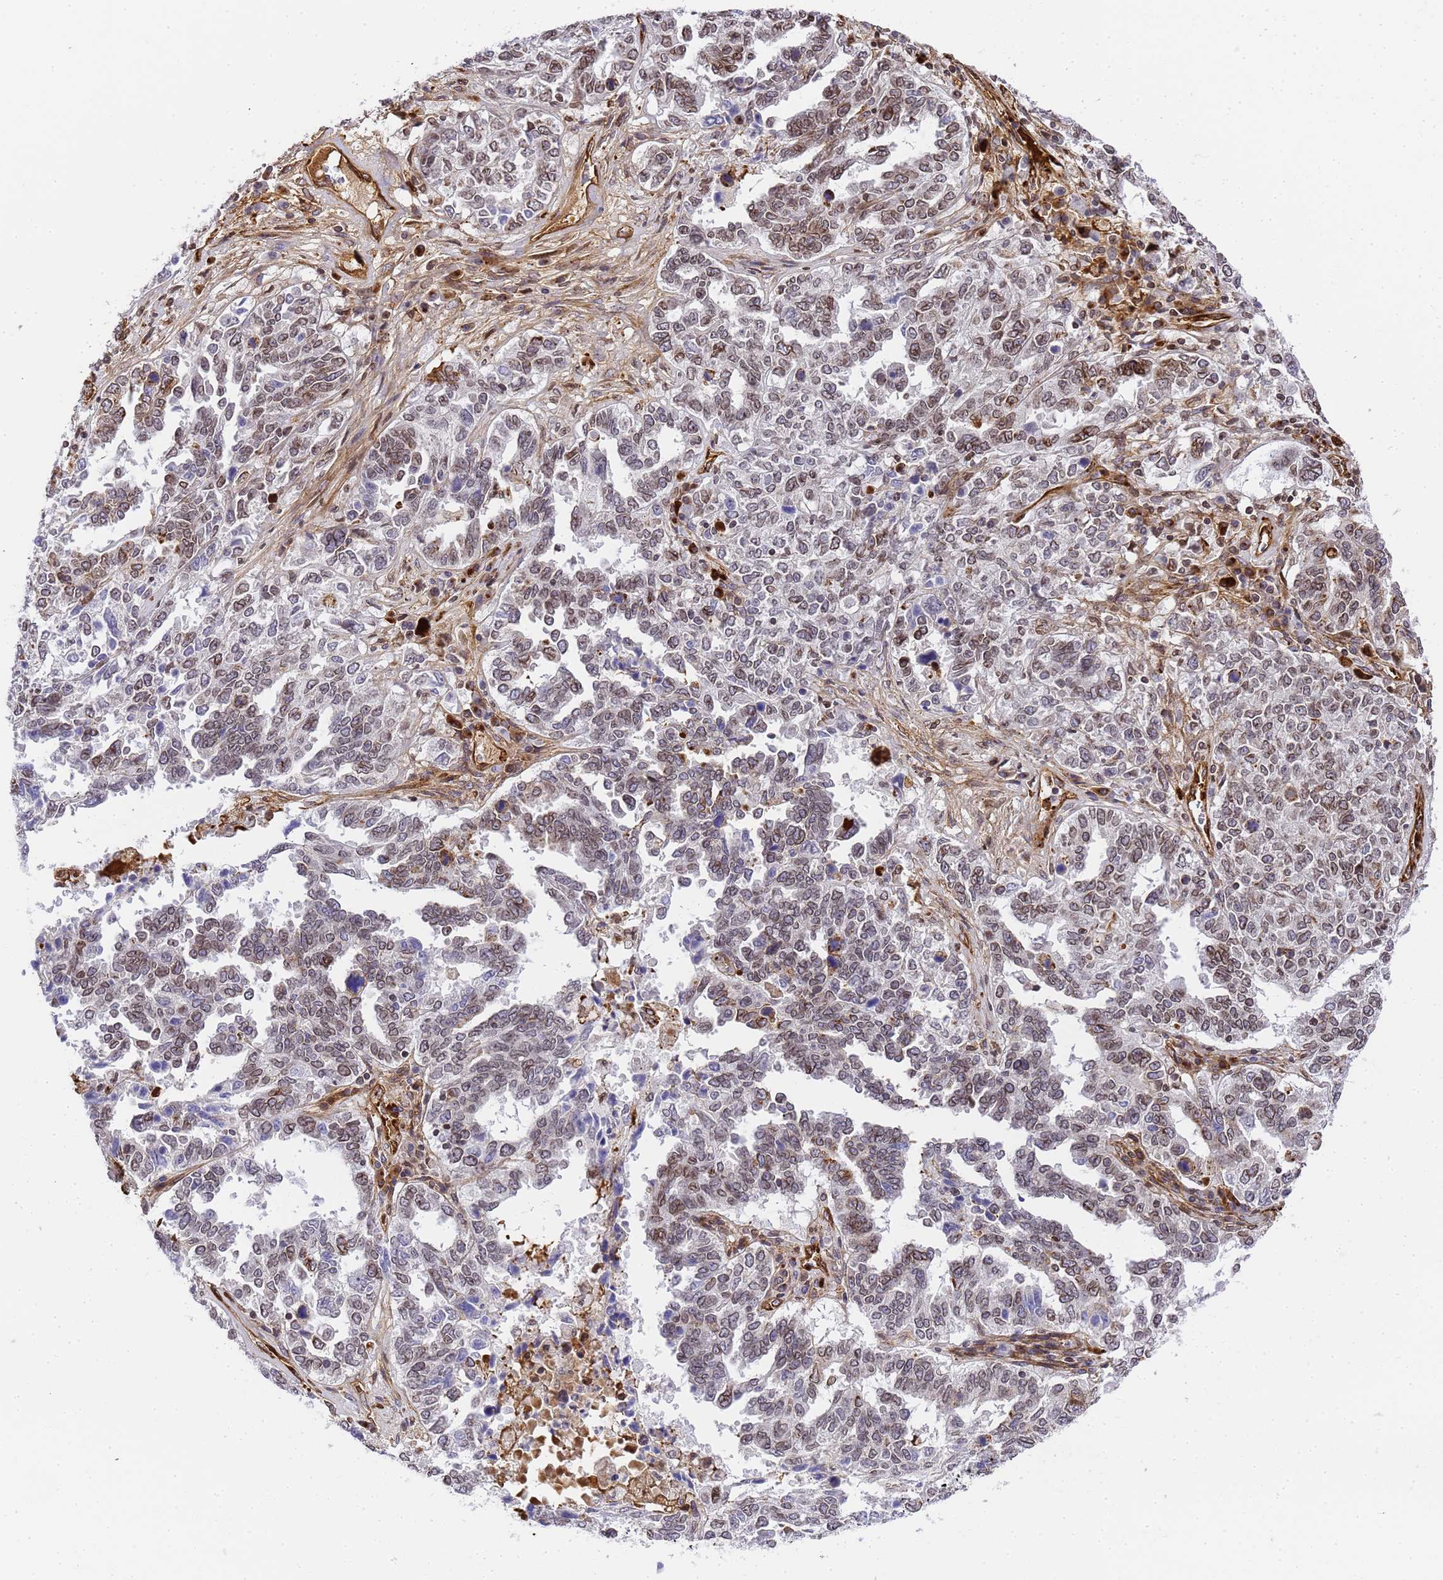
{"staining": {"intensity": "moderate", "quantity": "<25%", "location": "cytoplasmic/membranous,nuclear"}, "tissue": "ovarian cancer", "cell_type": "Tumor cells", "image_type": "cancer", "snomed": [{"axis": "morphology", "description": "Carcinoma, endometroid"}, {"axis": "topography", "description": "Ovary"}], "caption": "Immunohistochemistry (IHC) of ovarian cancer (endometroid carcinoma) demonstrates low levels of moderate cytoplasmic/membranous and nuclear positivity in about <25% of tumor cells.", "gene": "IGFBP7", "patient": {"sex": "female", "age": 62}}